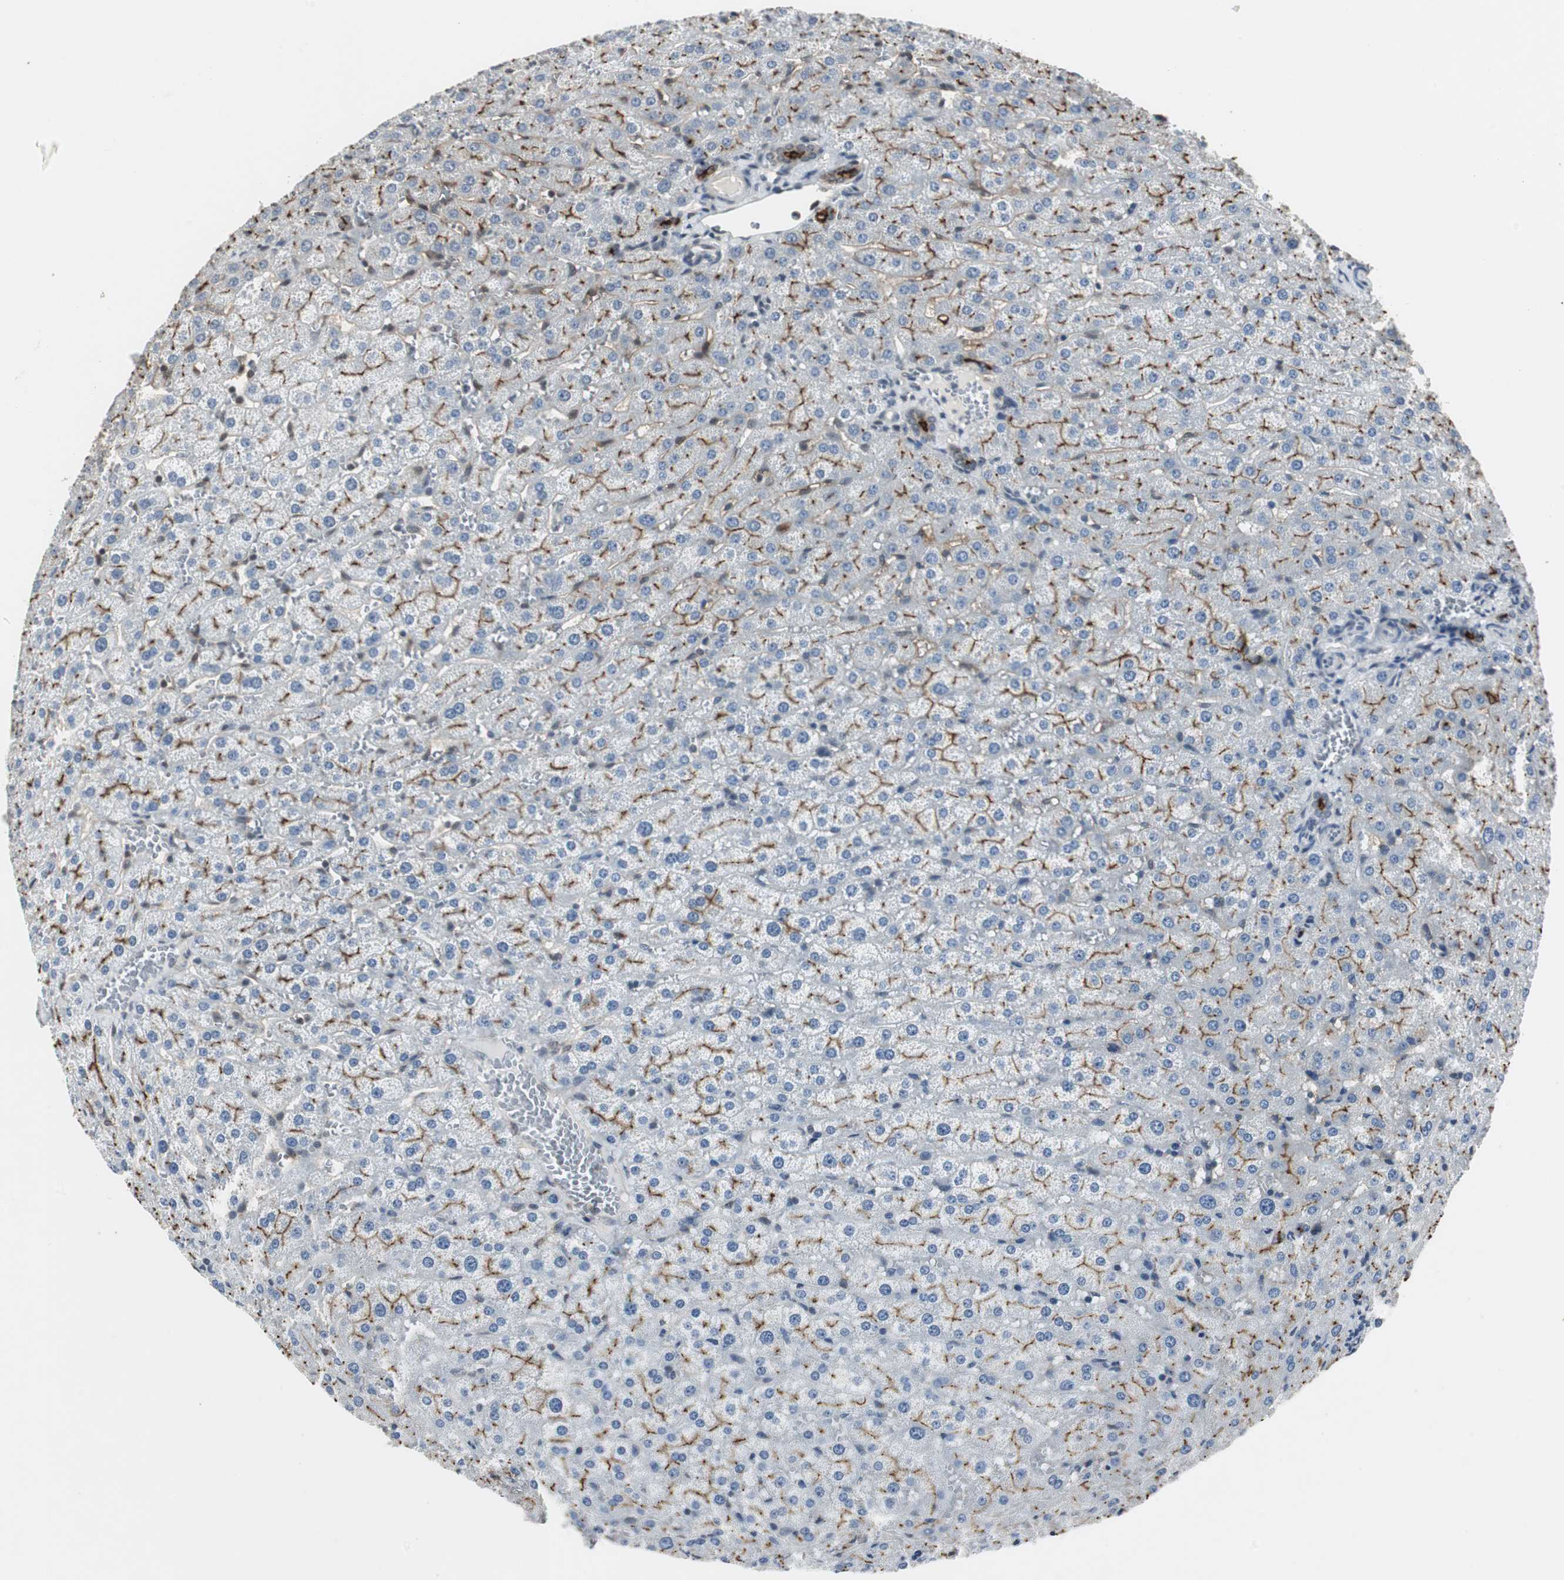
{"staining": {"intensity": "strong", "quantity": ">75%", "location": "cytoplasmic/membranous"}, "tissue": "liver", "cell_type": "Cholangiocytes", "image_type": "normal", "snomed": [{"axis": "morphology", "description": "Normal tissue, NOS"}, {"axis": "morphology", "description": "Fibrosis, NOS"}, {"axis": "topography", "description": "Liver"}], "caption": "Liver stained for a protein (brown) reveals strong cytoplasmic/membranous positive staining in about >75% of cholangiocytes.", "gene": "MKX", "patient": {"sex": "female", "age": 29}}